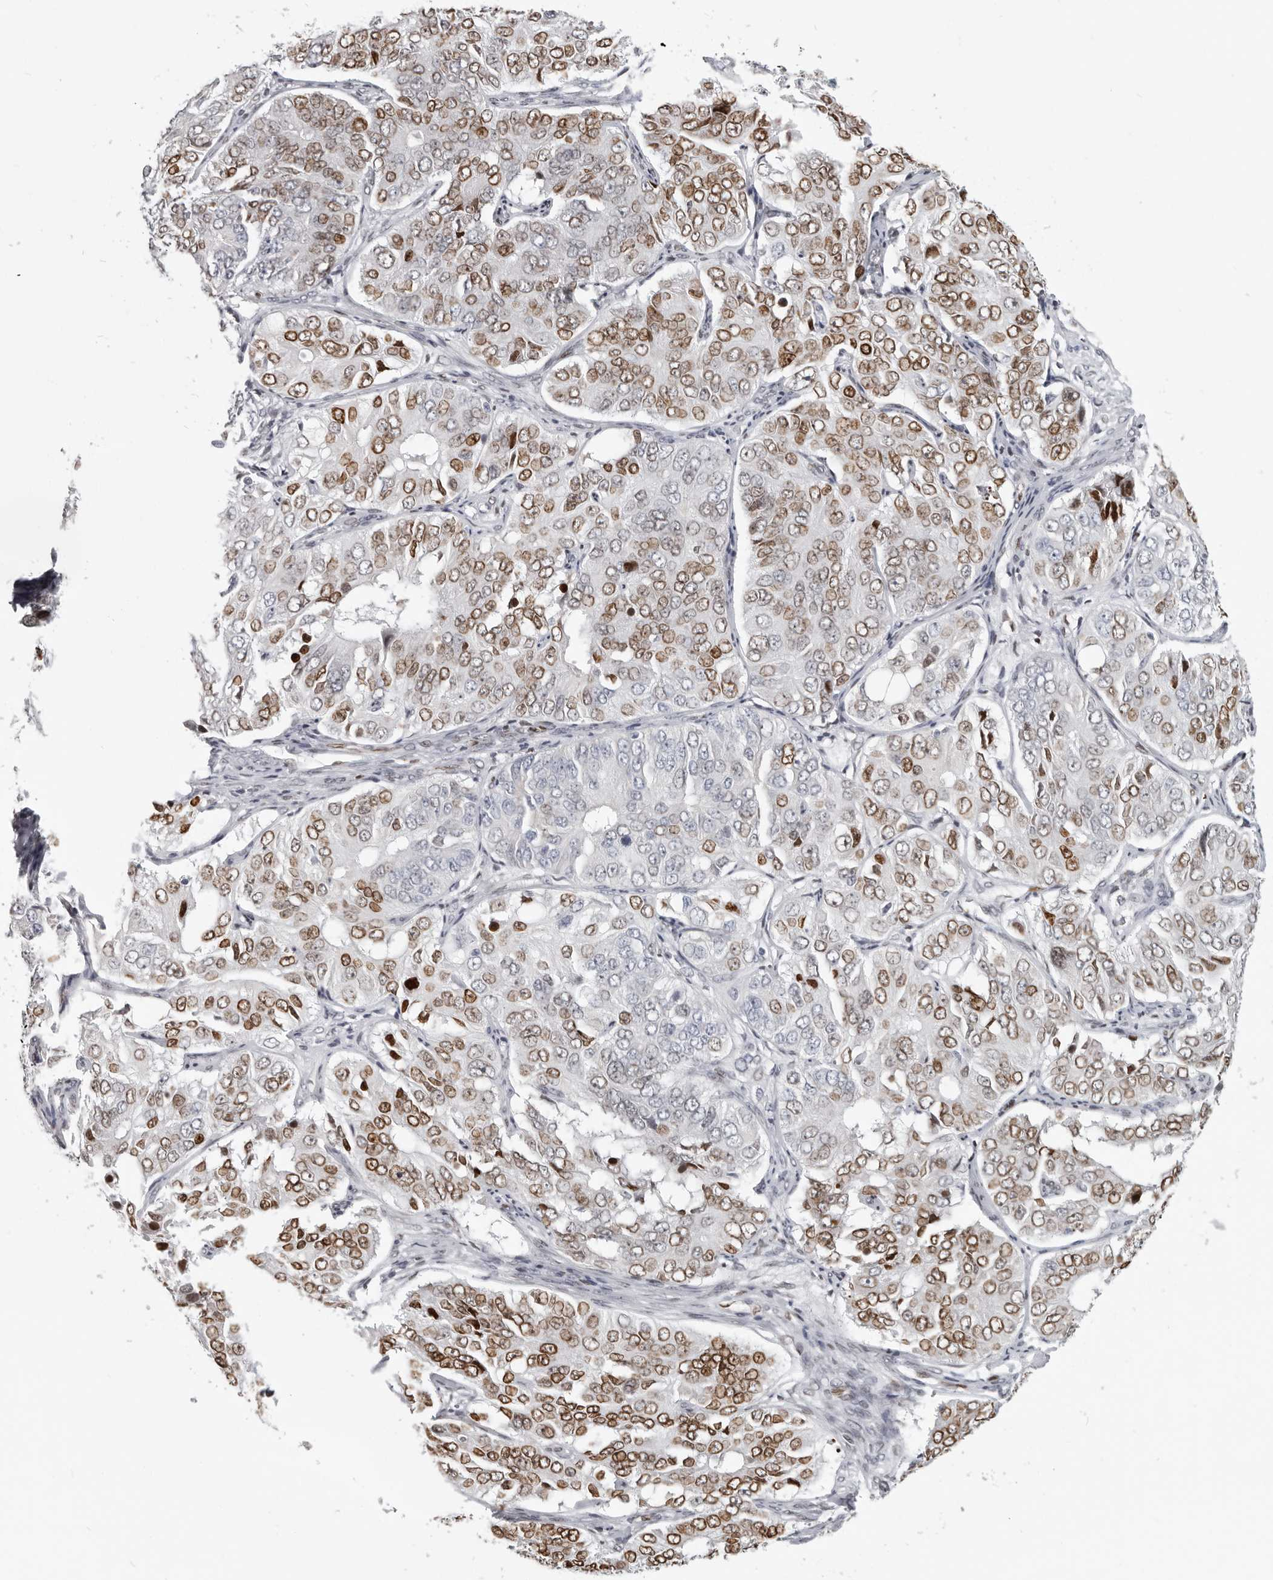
{"staining": {"intensity": "moderate", "quantity": "25%-75%", "location": "nuclear"}, "tissue": "ovarian cancer", "cell_type": "Tumor cells", "image_type": "cancer", "snomed": [{"axis": "morphology", "description": "Carcinoma, endometroid"}, {"axis": "topography", "description": "Ovary"}], "caption": "The micrograph shows staining of endometroid carcinoma (ovarian), revealing moderate nuclear protein staining (brown color) within tumor cells. (DAB IHC with brightfield microscopy, high magnification).", "gene": "SRP19", "patient": {"sex": "female", "age": 51}}